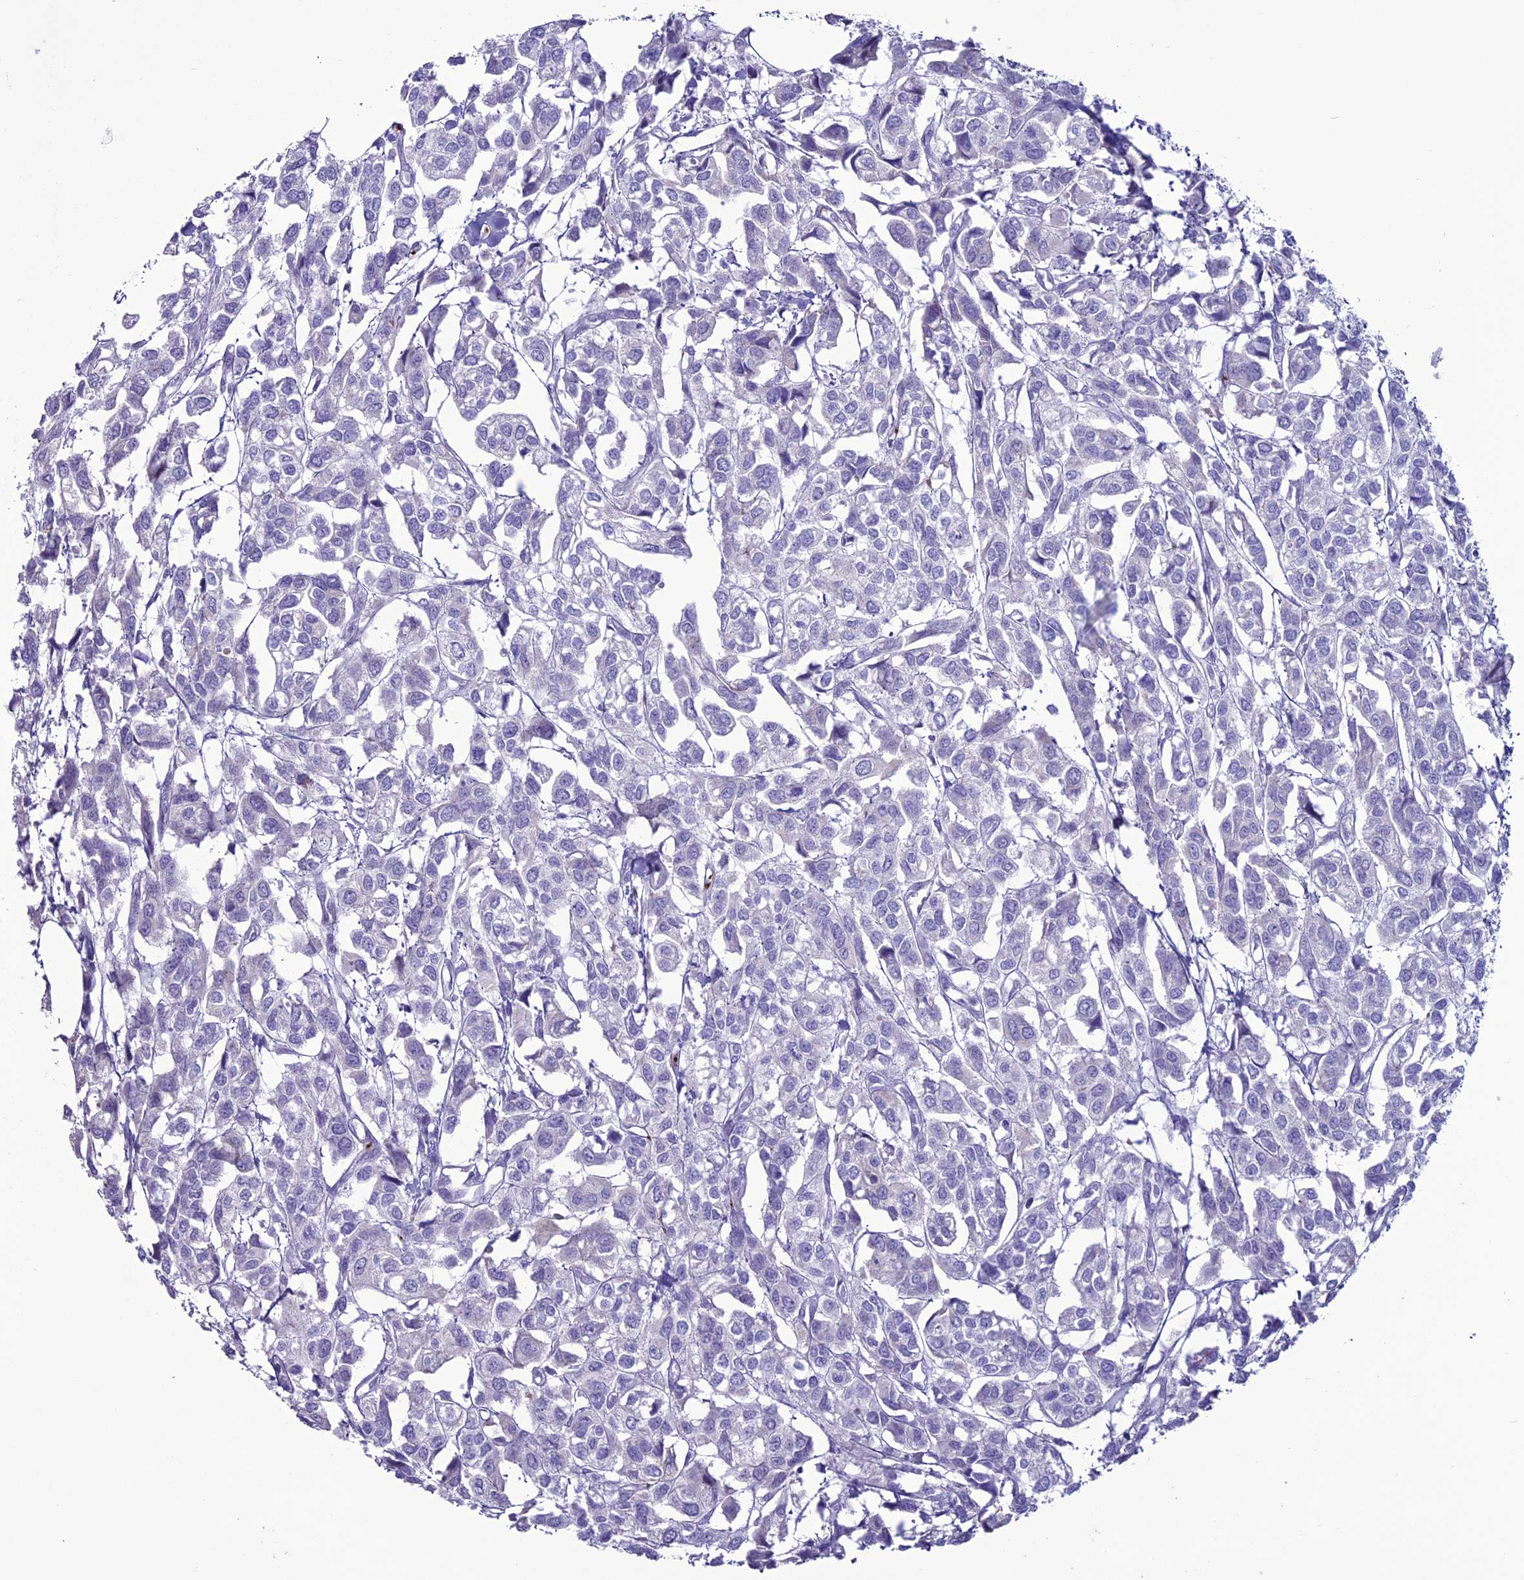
{"staining": {"intensity": "negative", "quantity": "none", "location": "none"}, "tissue": "urothelial cancer", "cell_type": "Tumor cells", "image_type": "cancer", "snomed": [{"axis": "morphology", "description": "Urothelial carcinoma, High grade"}, {"axis": "topography", "description": "Urinary bladder"}], "caption": "A micrograph of human high-grade urothelial carcinoma is negative for staining in tumor cells.", "gene": "C21orf140", "patient": {"sex": "male", "age": 67}}